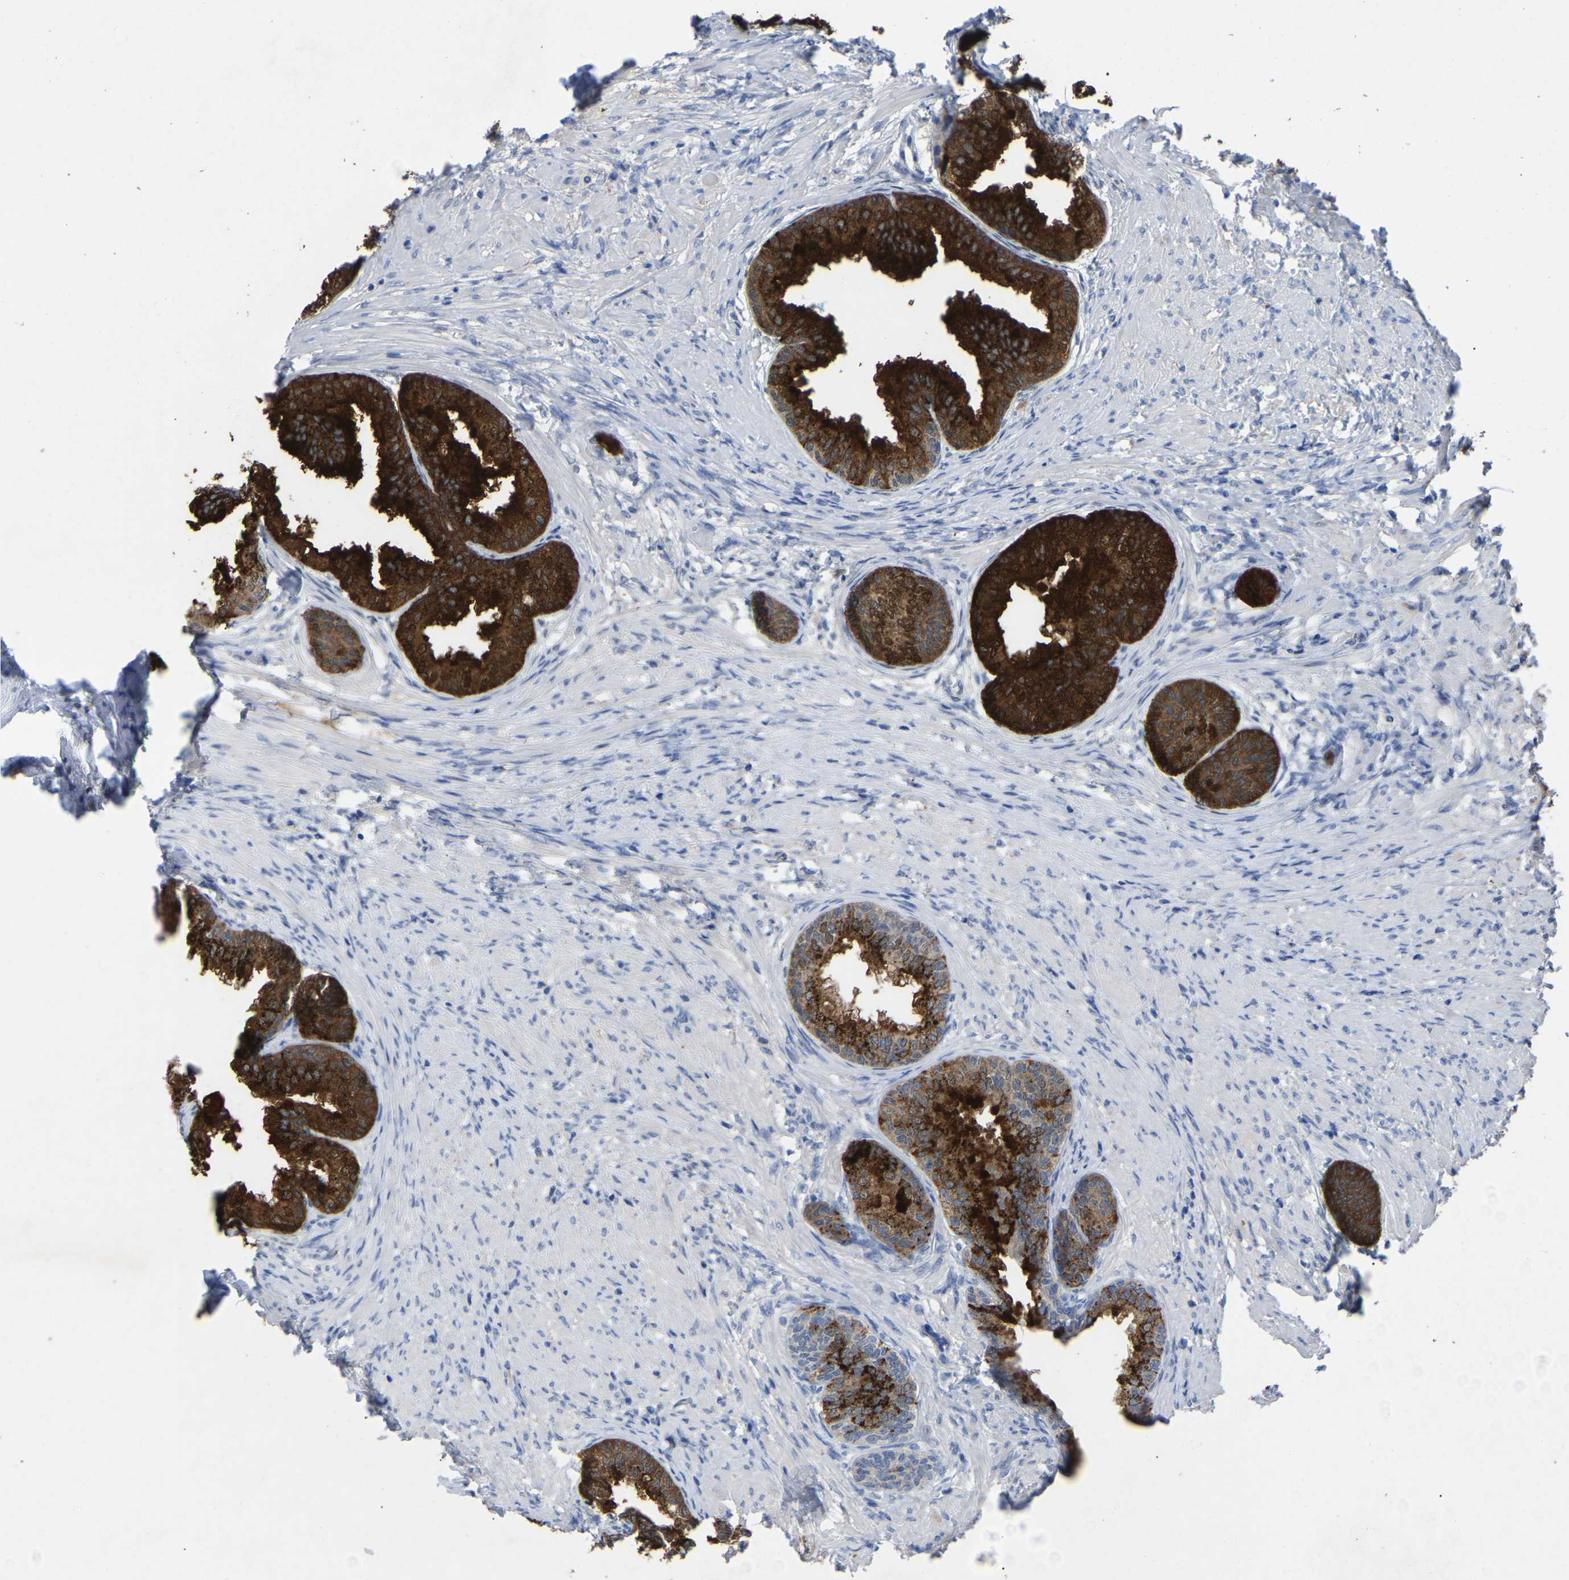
{"staining": {"intensity": "strong", "quantity": ">75%", "location": "cytoplasmic/membranous,nuclear"}, "tissue": "prostate", "cell_type": "Glandular cells", "image_type": "normal", "snomed": [{"axis": "morphology", "description": "Normal tissue, NOS"}, {"axis": "topography", "description": "Prostate"}], "caption": "Protein expression analysis of benign human prostate reveals strong cytoplasmic/membranous,nuclear expression in about >75% of glandular cells. (brown staining indicates protein expression, while blue staining denotes nuclei).", "gene": "SMPD2", "patient": {"sex": "male", "age": 76}}